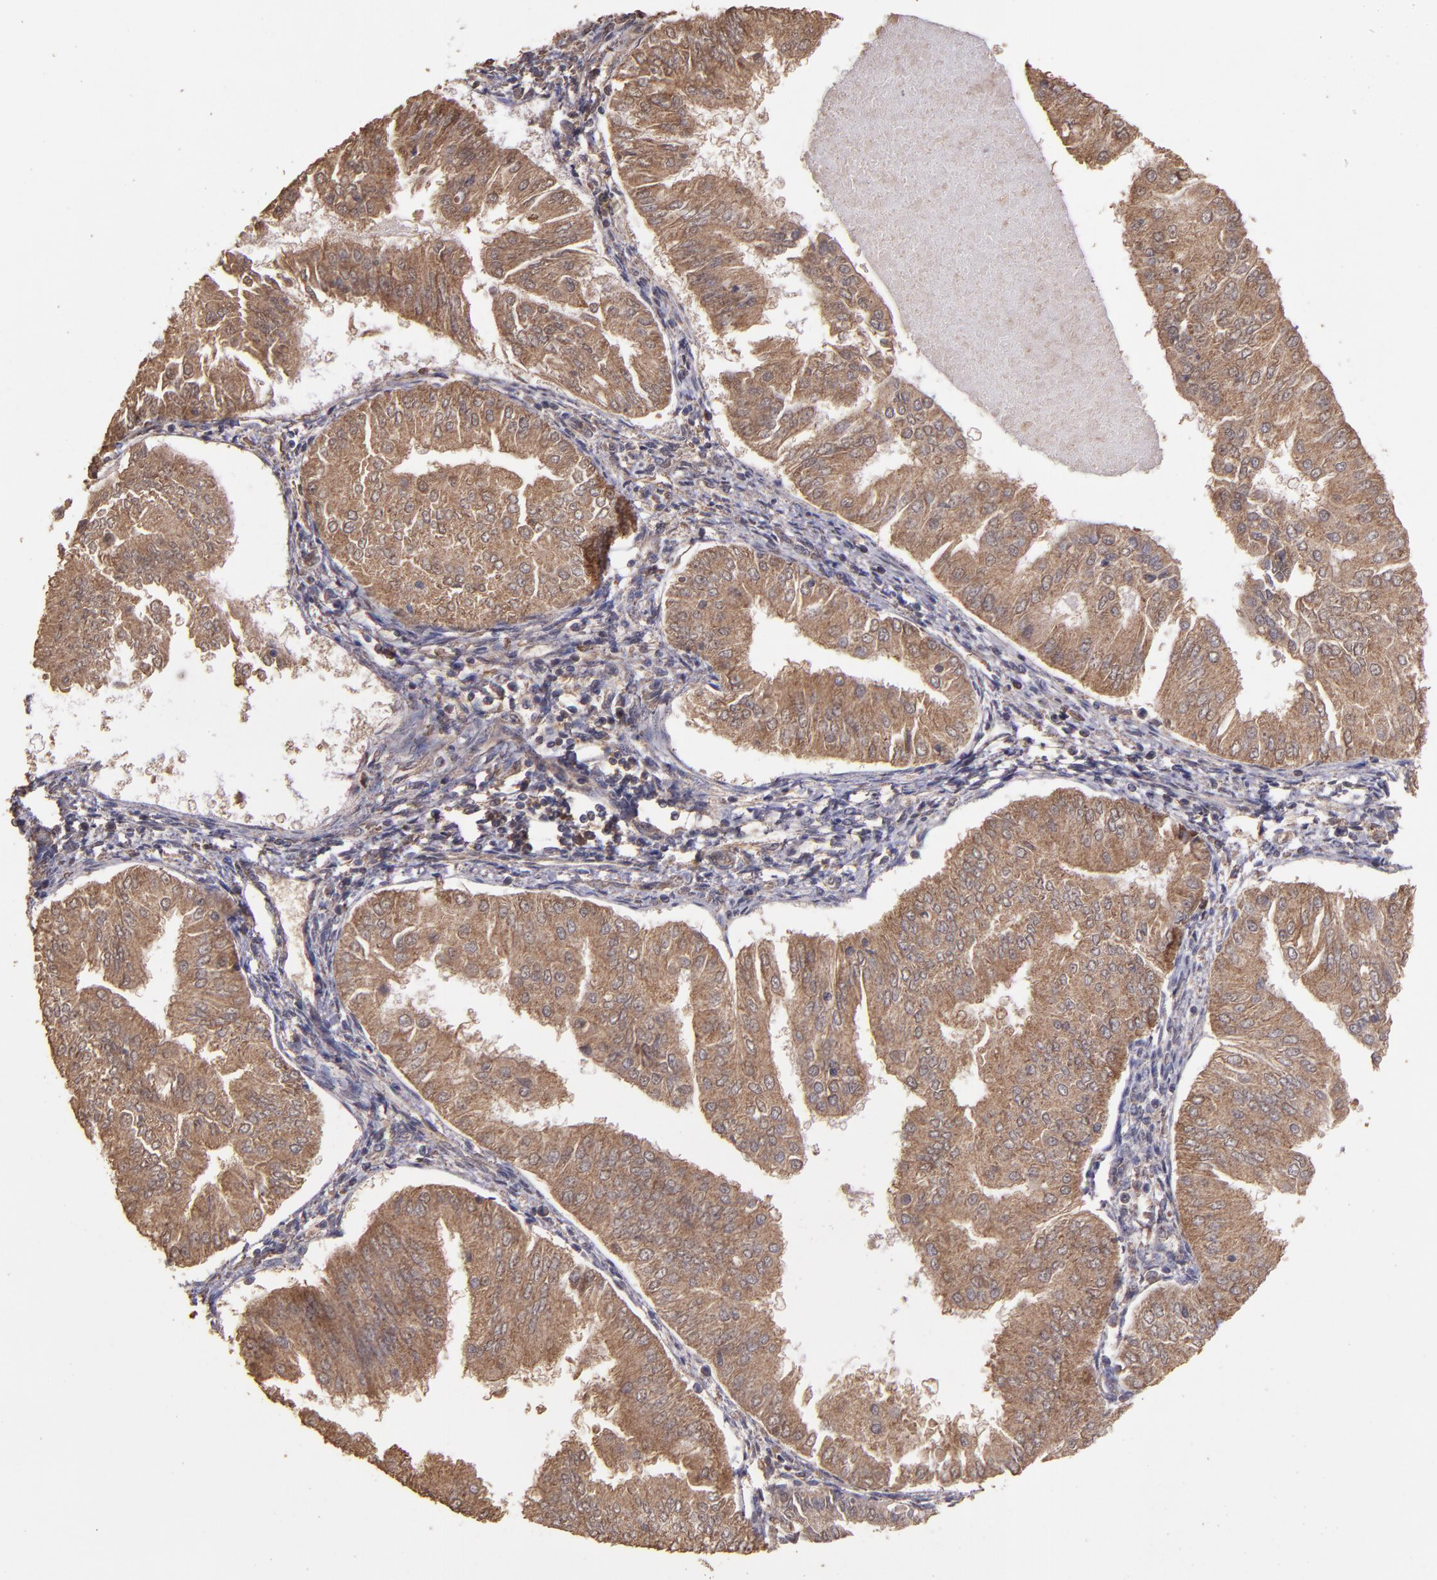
{"staining": {"intensity": "moderate", "quantity": ">75%", "location": "cytoplasmic/membranous"}, "tissue": "endometrial cancer", "cell_type": "Tumor cells", "image_type": "cancer", "snomed": [{"axis": "morphology", "description": "Adenocarcinoma, NOS"}, {"axis": "topography", "description": "Endometrium"}], "caption": "A histopathology image of endometrial cancer (adenocarcinoma) stained for a protein displays moderate cytoplasmic/membranous brown staining in tumor cells.", "gene": "HECTD1", "patient": {"sex": "female", "age": 53}}